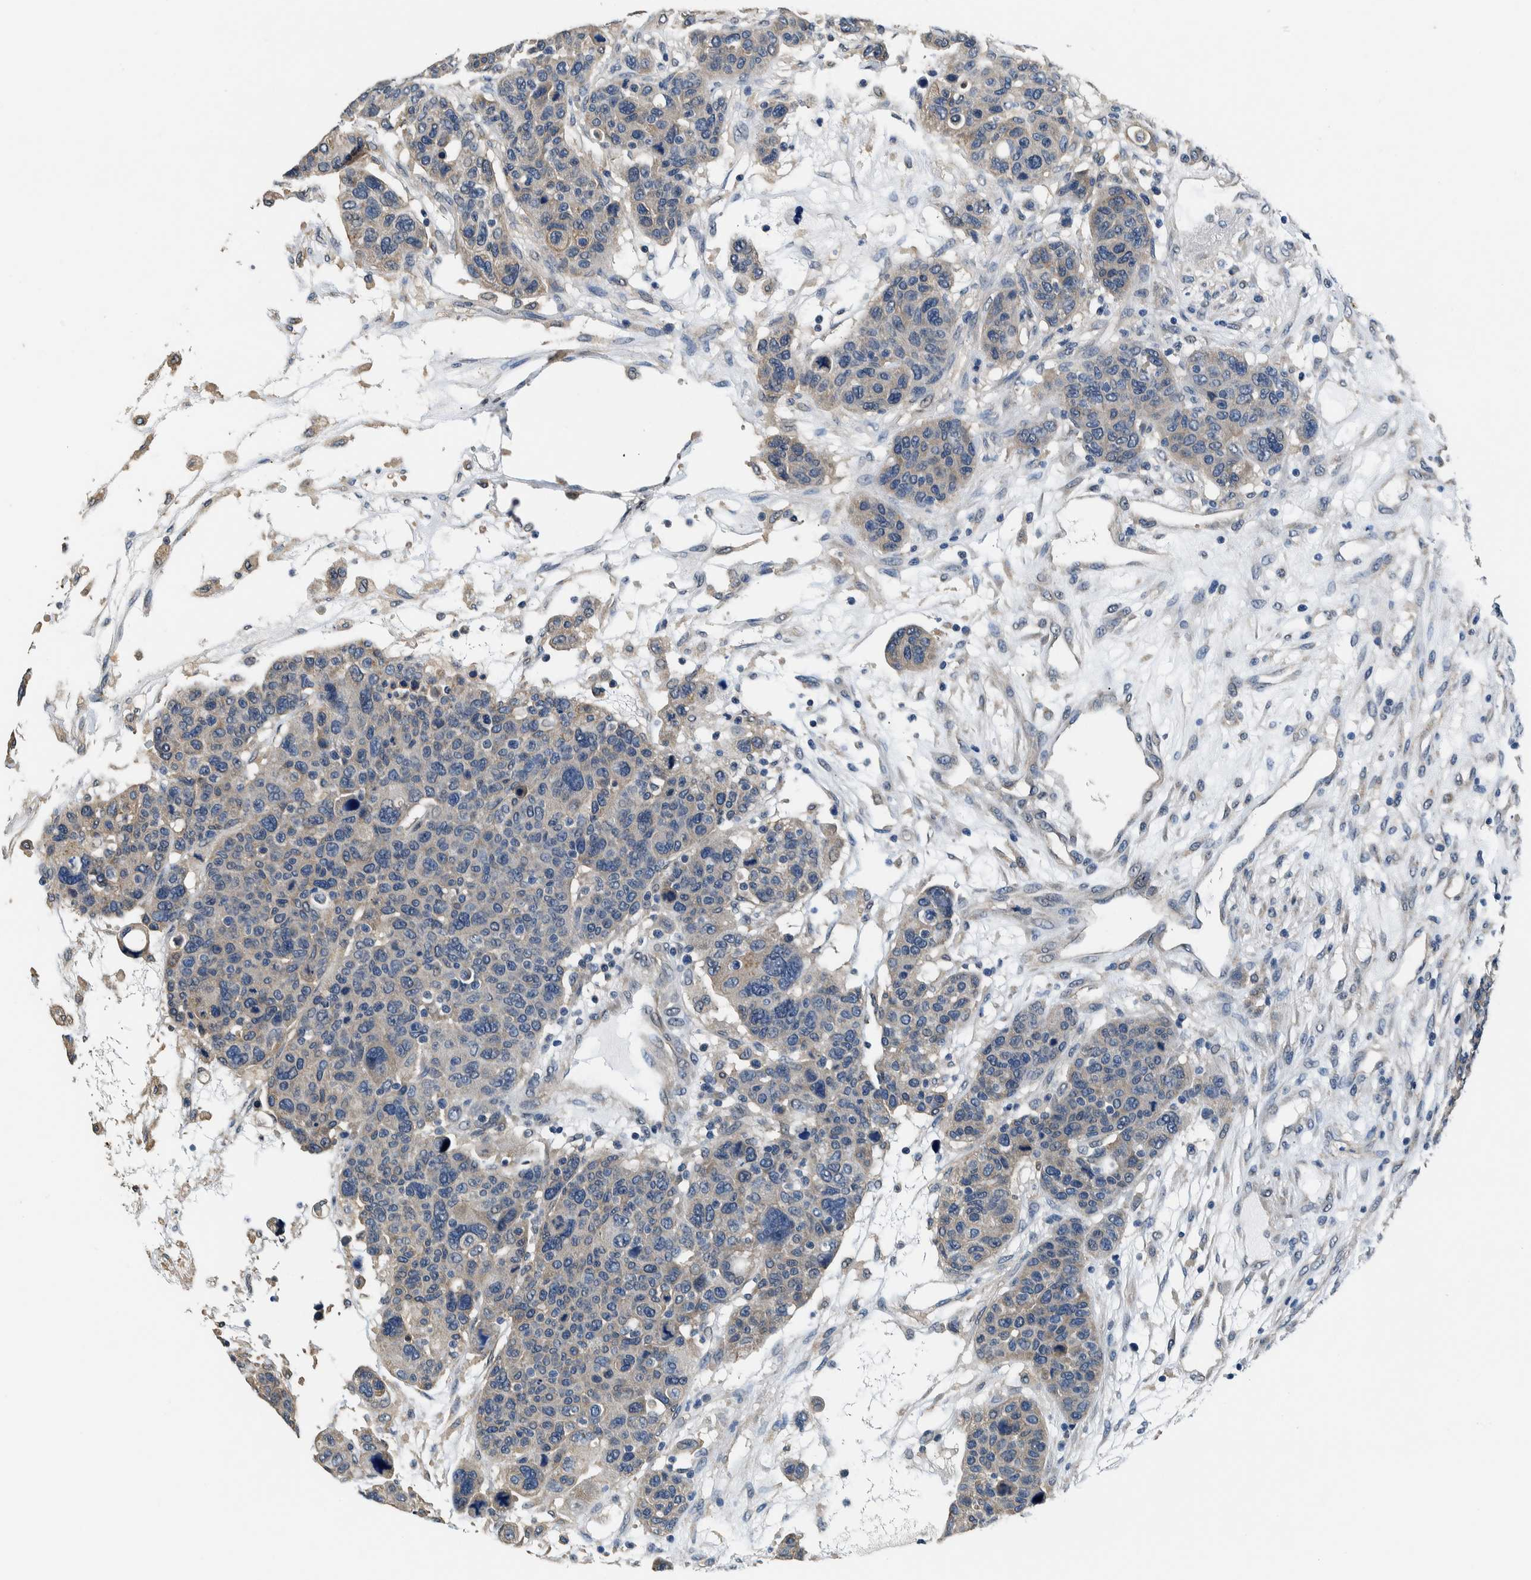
{"staining": {"intensity": "negative", "quantity": "none", "location": "none"}, "tissue": "breast cancer", "cell_type": "Tumor cells", "image_type": "cancer", "snomed": [{"axis": "morphology", "description": "Duct carcinoma"}, {"axis": "topography", "description": "Breast"}], "caption": "Immunohistochemical staining of breast invasive ductal carcinoma exhibits no significant staining in tumor cells.", "gene": "NIBAN2", "patient": {"sex": "female", "age": 37}}